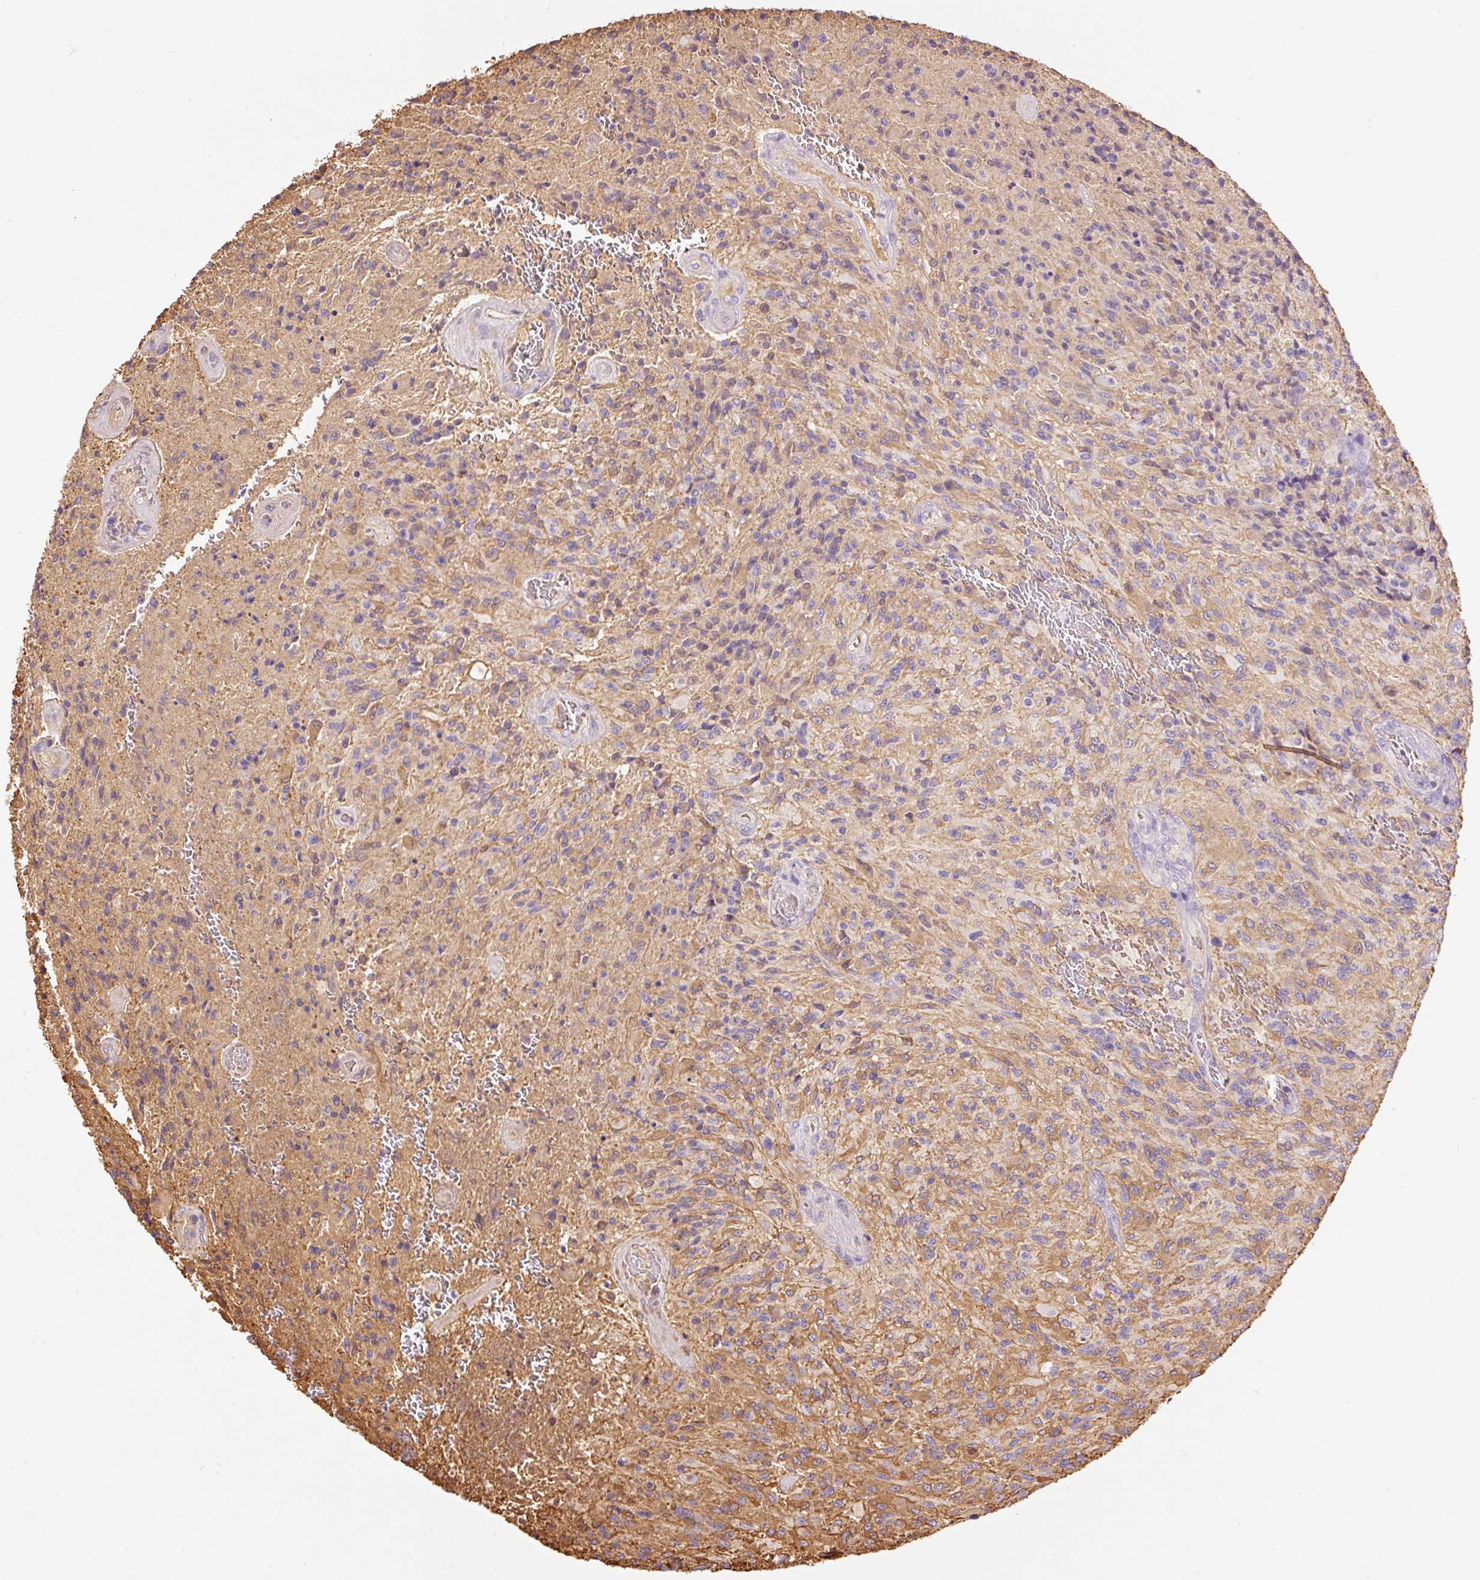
{"staining": {"intensity": "negative", "quantity": "none", "location": "none"}, "tissue": "glioma", "cell_type": "Tumor cells", "image_type": "cancer", "snomed": [{"axis": "morphology", "description": "Normal tissue, NOS"}, {"axis": "morphology", "description": "Glioma, malignant, High grade"}, {"axis": "topography", "description": "Cerebral cortex"}], "caption": "Immunohistochemistry of malignant glioma (high-grade) exhibits no positivity in tumor cells.", "gene": "IL10RB", "patient": {"sex": "male", "age": 56}}